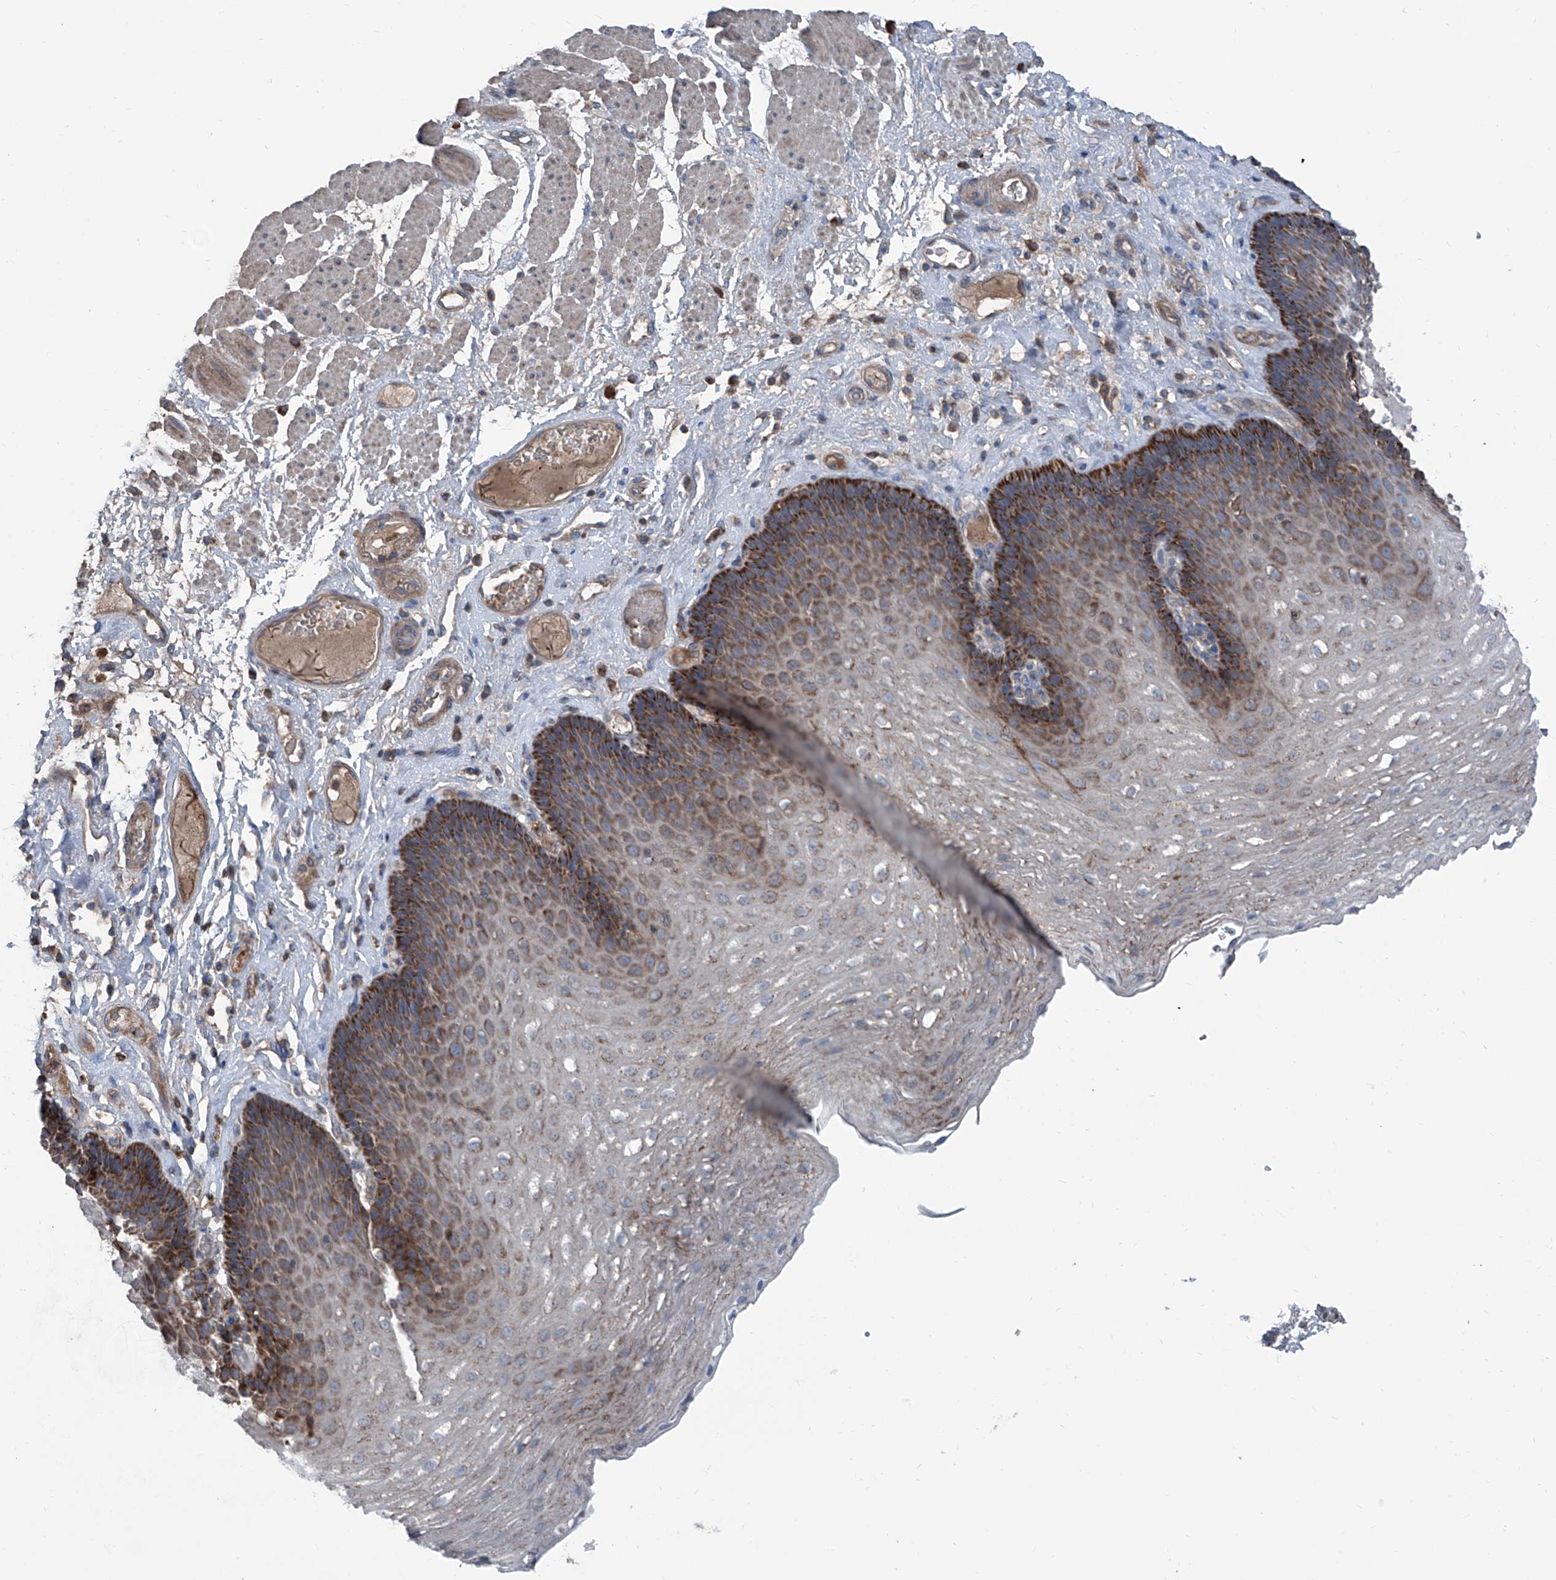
{"staining": {"intensity": "strong", "quantity": "25%-75%", "location": "cytoplasmic/membranous"}, "tissue": "esophagus", "cell_type": "Squamous epithelial cells", "image_type": "normal", "snomed": [{"axis": "morphology", "description": "Normal tissue, NOS"}, {"axis": "topography", "description": "Esophagus"}], "caption": "Squamous epithelial cells demonstrate high levels of strong cytoplasmic/membranous staining in approximately 25%-75% of cells in benign esophagus. The protein is shown in brown color, while the nuclei are stained blue.", "gene": "GPAT3", "patient": {"sex": "female", "age": 66}}